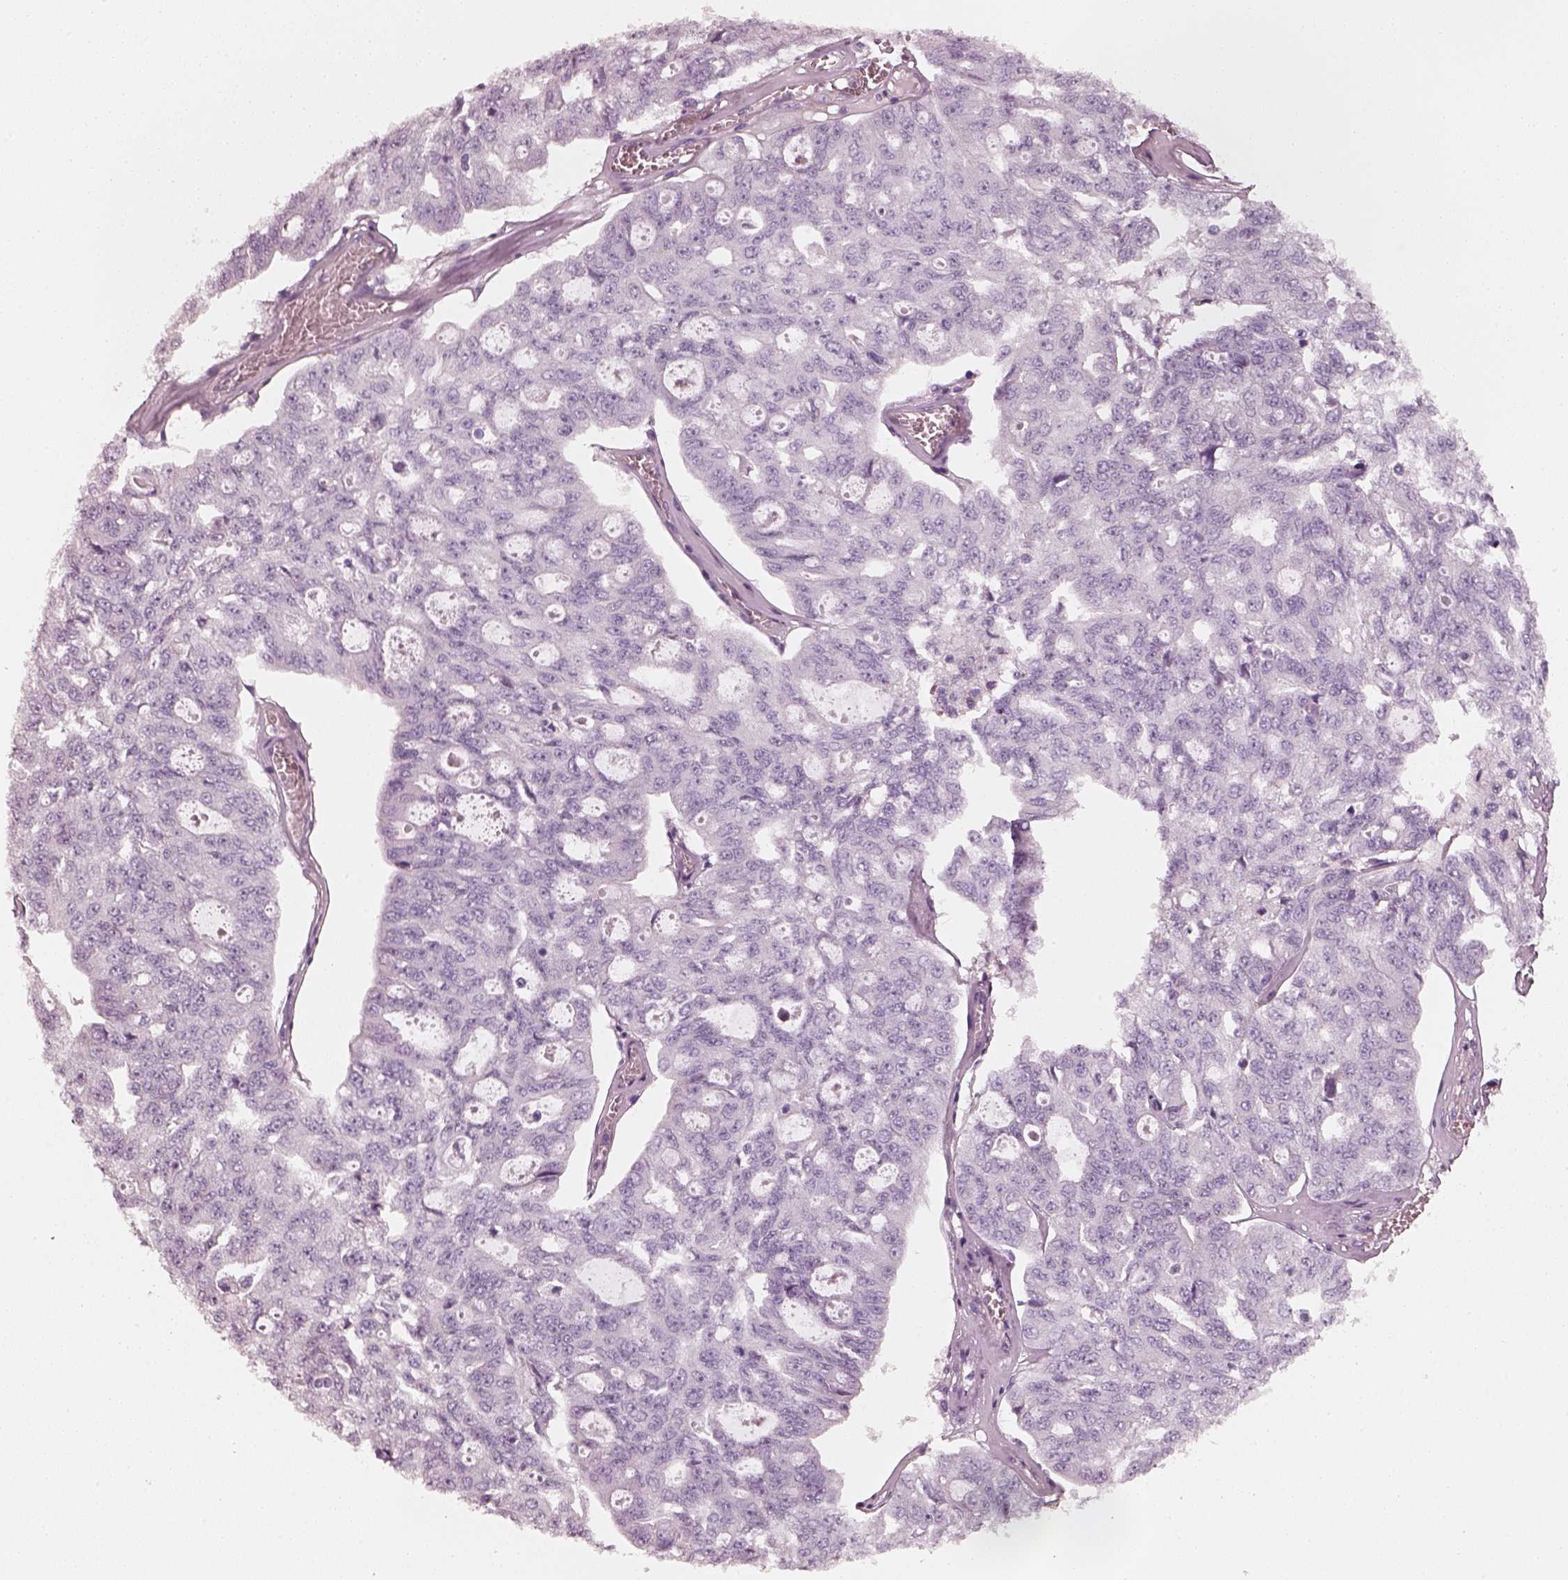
{"staining": {"intensity": "negative", "quantity": "none", "location": "none"}, "tissue": "ovarian cancer", "cell_type": "Tumor cells", "image_type": "cancer", "snomed": [{"axis": "morphology", "description": "Carcinoma, endometroid"}, {"axis": "topography", "description": "Ovary"}], "caption": "Tumor cells show no significant protein staining in ovarian cancer (endometroid carcinoma).", "gene": "RS1", "patient": {"sex": "female", "age": 65}}